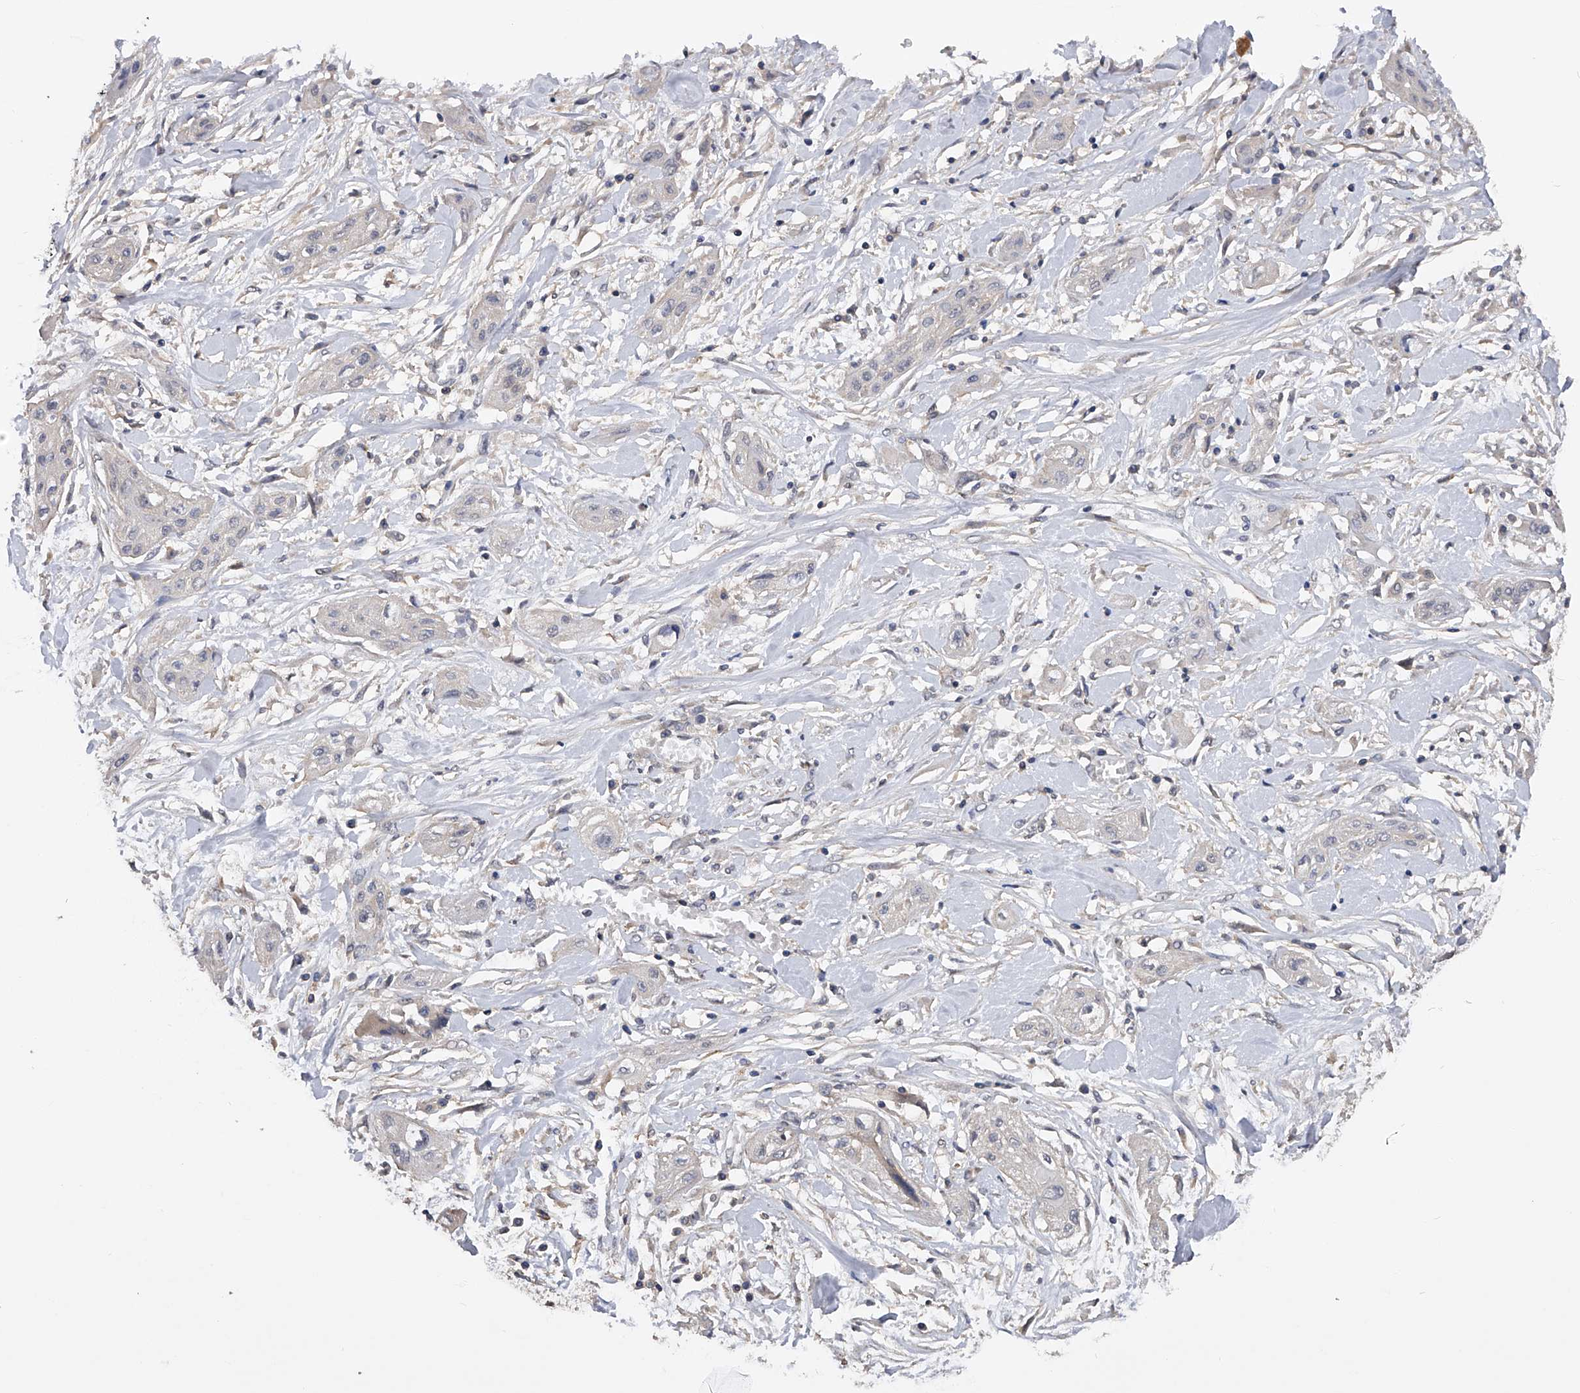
{"staining": {"intensity": "negative", "quantity": "none", "location": "none"}, "tissue": "lung cancer", "cell_type": "Tumor cells", "image_type": "cancer", "snomed": [{"axis": "morphology", "description": "Squamous cell carcinoma, NOS"}, {"axis": "topography", "description": "Lung"}], "caption": "Squamous cell carcinoma (lung) was stained to show a protein in brown. There is no significant positivity in tumor cells.", "gene": "CFAP298", "patient": {"sex": "female", "age": 47}}